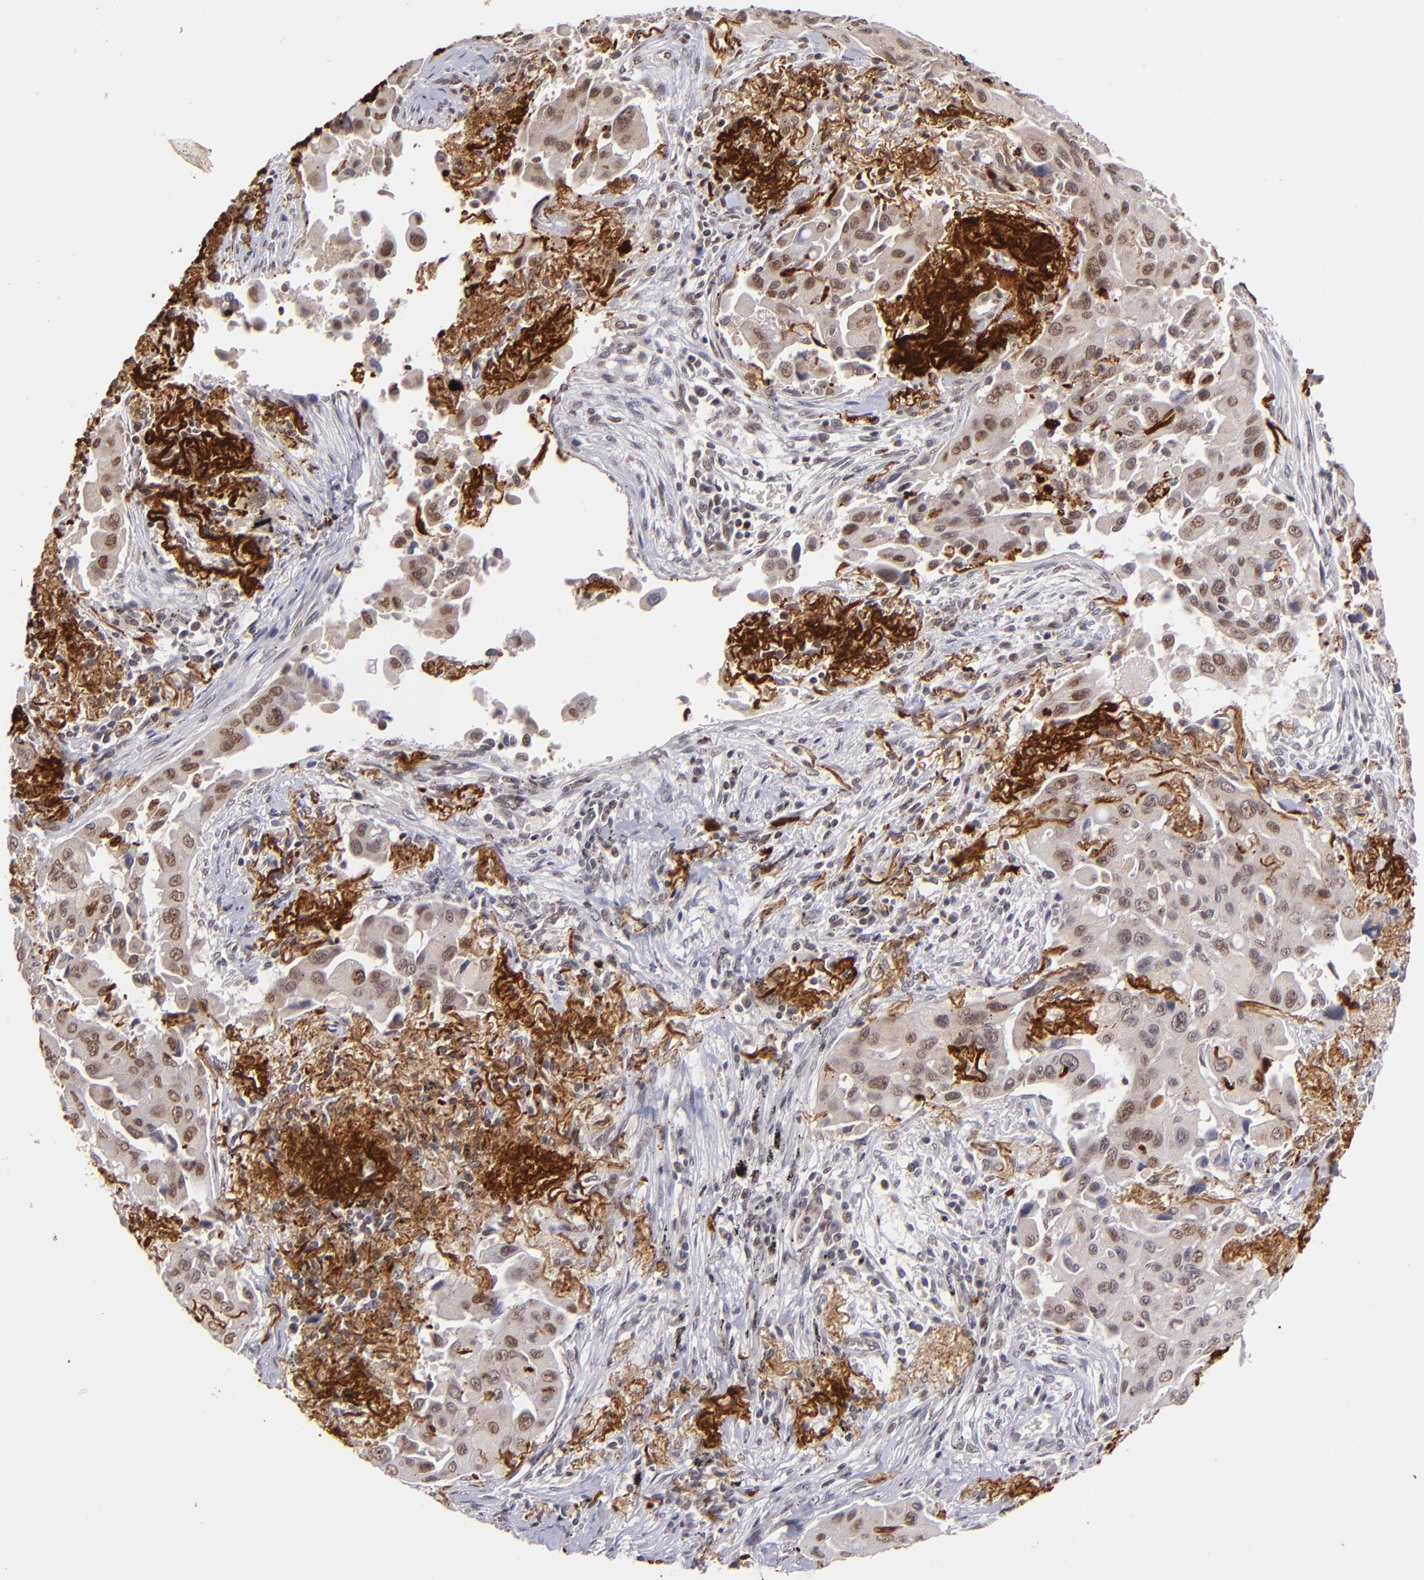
{"staining": {"intensity": "moderate", "quantity": "25%-75%", "location": "nuclear"}, "tissue": "lung cancer", "cell_type": "Tumor cells", "image_type": "cancer", "snomed": [{"axis": "morphology", "description": "Adenocarcinoma, NOS"}, {"axis": "topography", "description": "Lung"}], "caption": "About 25%-75% of tumor cells in human adenocarcinoma (lung) reveal moderate nuclear protein expression as visualized by brown immunohistochemical staining.", "gene": "RXRG", "patient": {"sex": "male", "age": 68}}